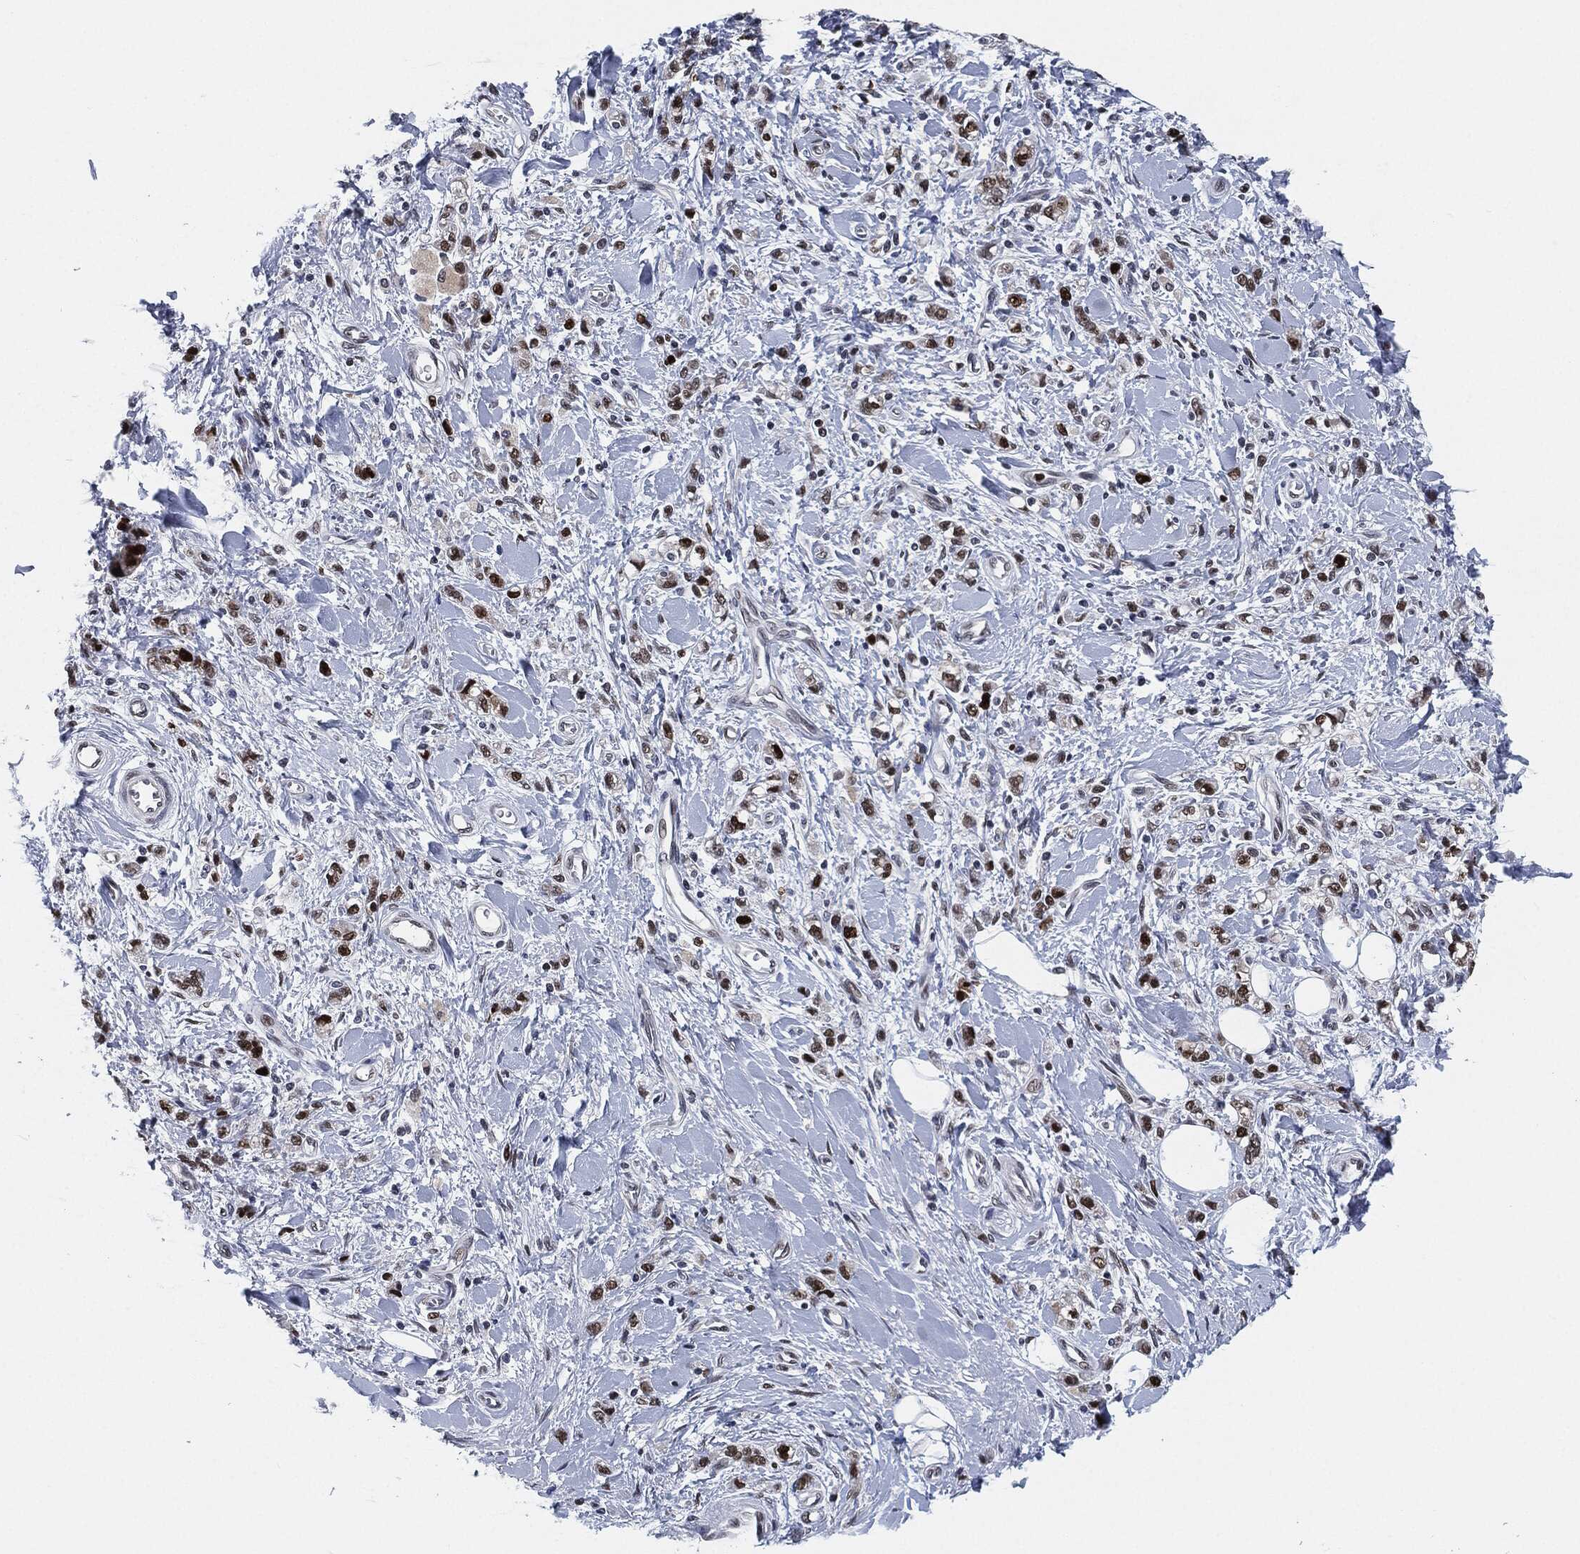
{"staining": {"intensity": "strong", "quantity": ">75%", "location": "nuclear"}, "tissue": "stomach cancer", "cell_type": "Tumor cells", "image_type": "cancer", "snomed": [{"axis": "morphology", "description": "Adenocarcinoma, NOS"}, {"axis": "topography", "description": "Stomach"}], "caption": "Stomach cancer stained with a protein marker displays strong staining in tumor cells.", "gene": "PCNA", "patient": {"sex": "male", "age": 77}}